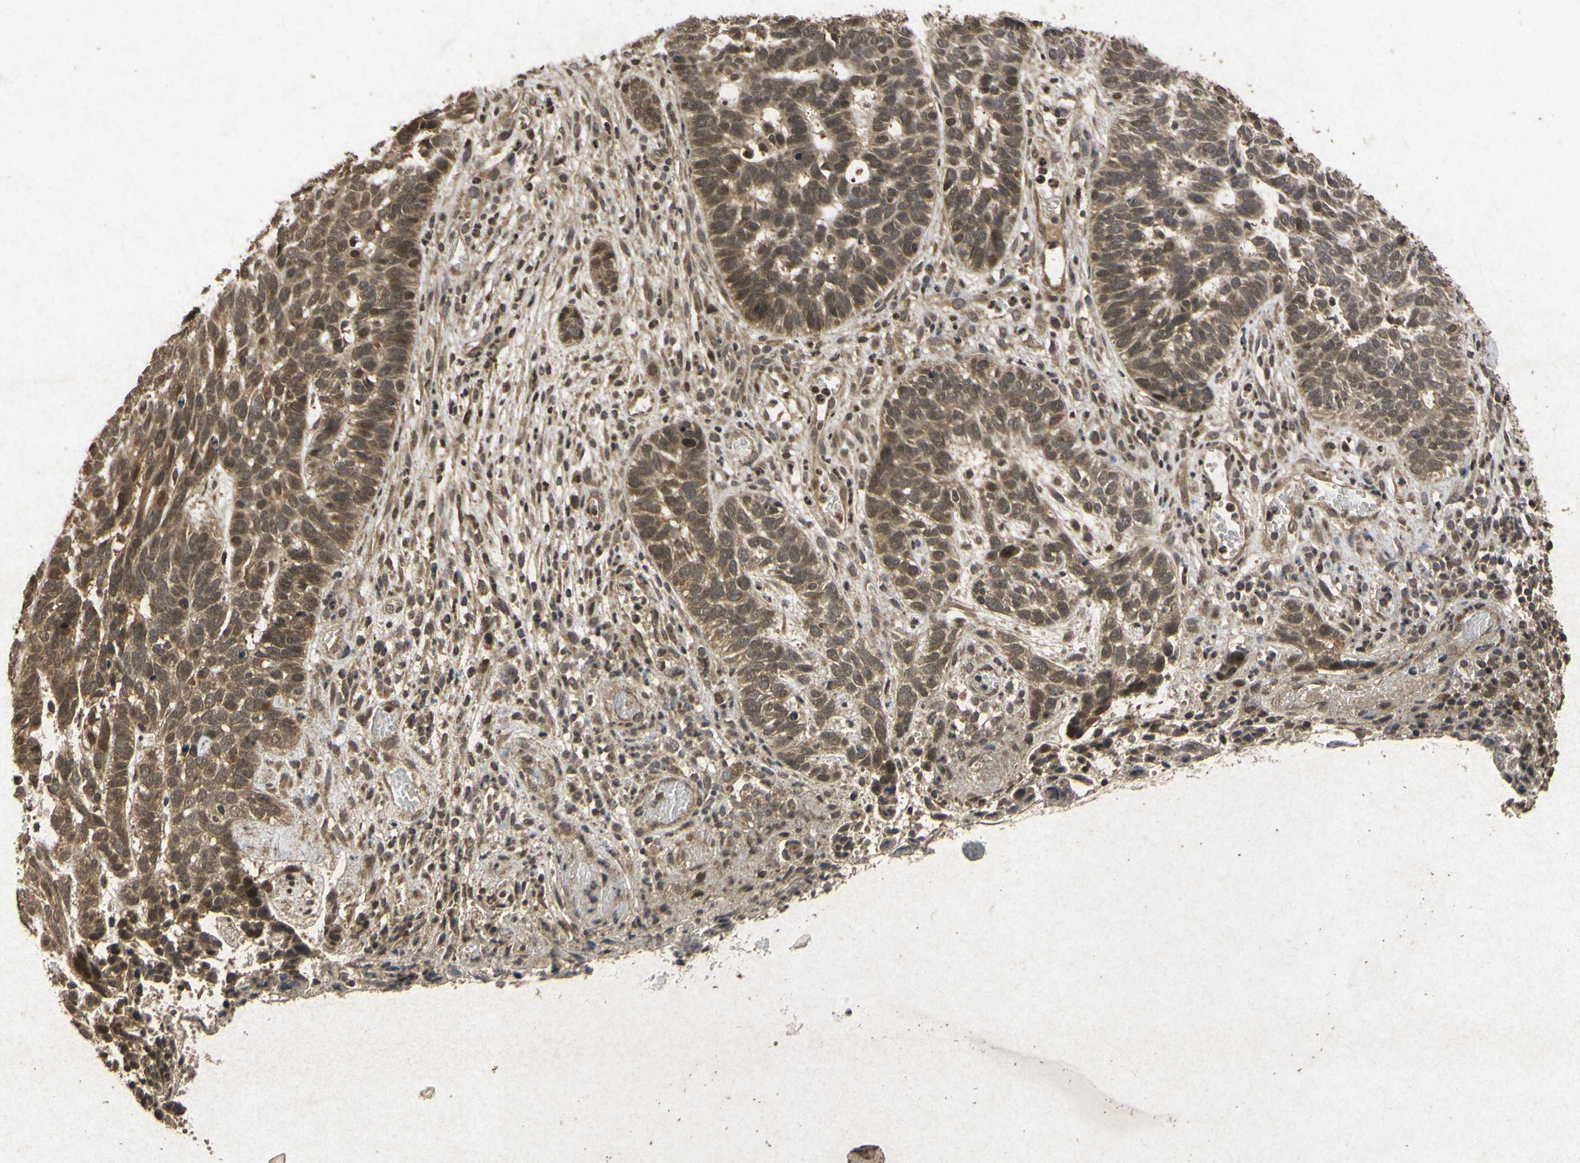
{"staining": {"intensity": "moderate", "quantity": ">75%", "location": "cytoplasmic/membranous,nuclear"}, "tissue": "skin cancer", "cell_type": "Tumor cells", "image_type": "cancer", "snomed": [{"axis": "morphology", "description": "Basal cell carcinoma"}, {"axis": "topography", "description": "Skin"}], "caption": "Skin basal cell carcinoma stained with DAB (3,3'-diaminobenzidine) immunohistochemistry (IHC) exhibits medium levels of moderate cytoplasmic/membranous and nuclear staining in approximately >75% of tumor cells. Using DAB (brown) and hematoxylin (blue) stains, captured at high magnification using brightfield microscopy.", "gene": "ATP6V1H", "patient": {"sex": "male", "age": 87}}